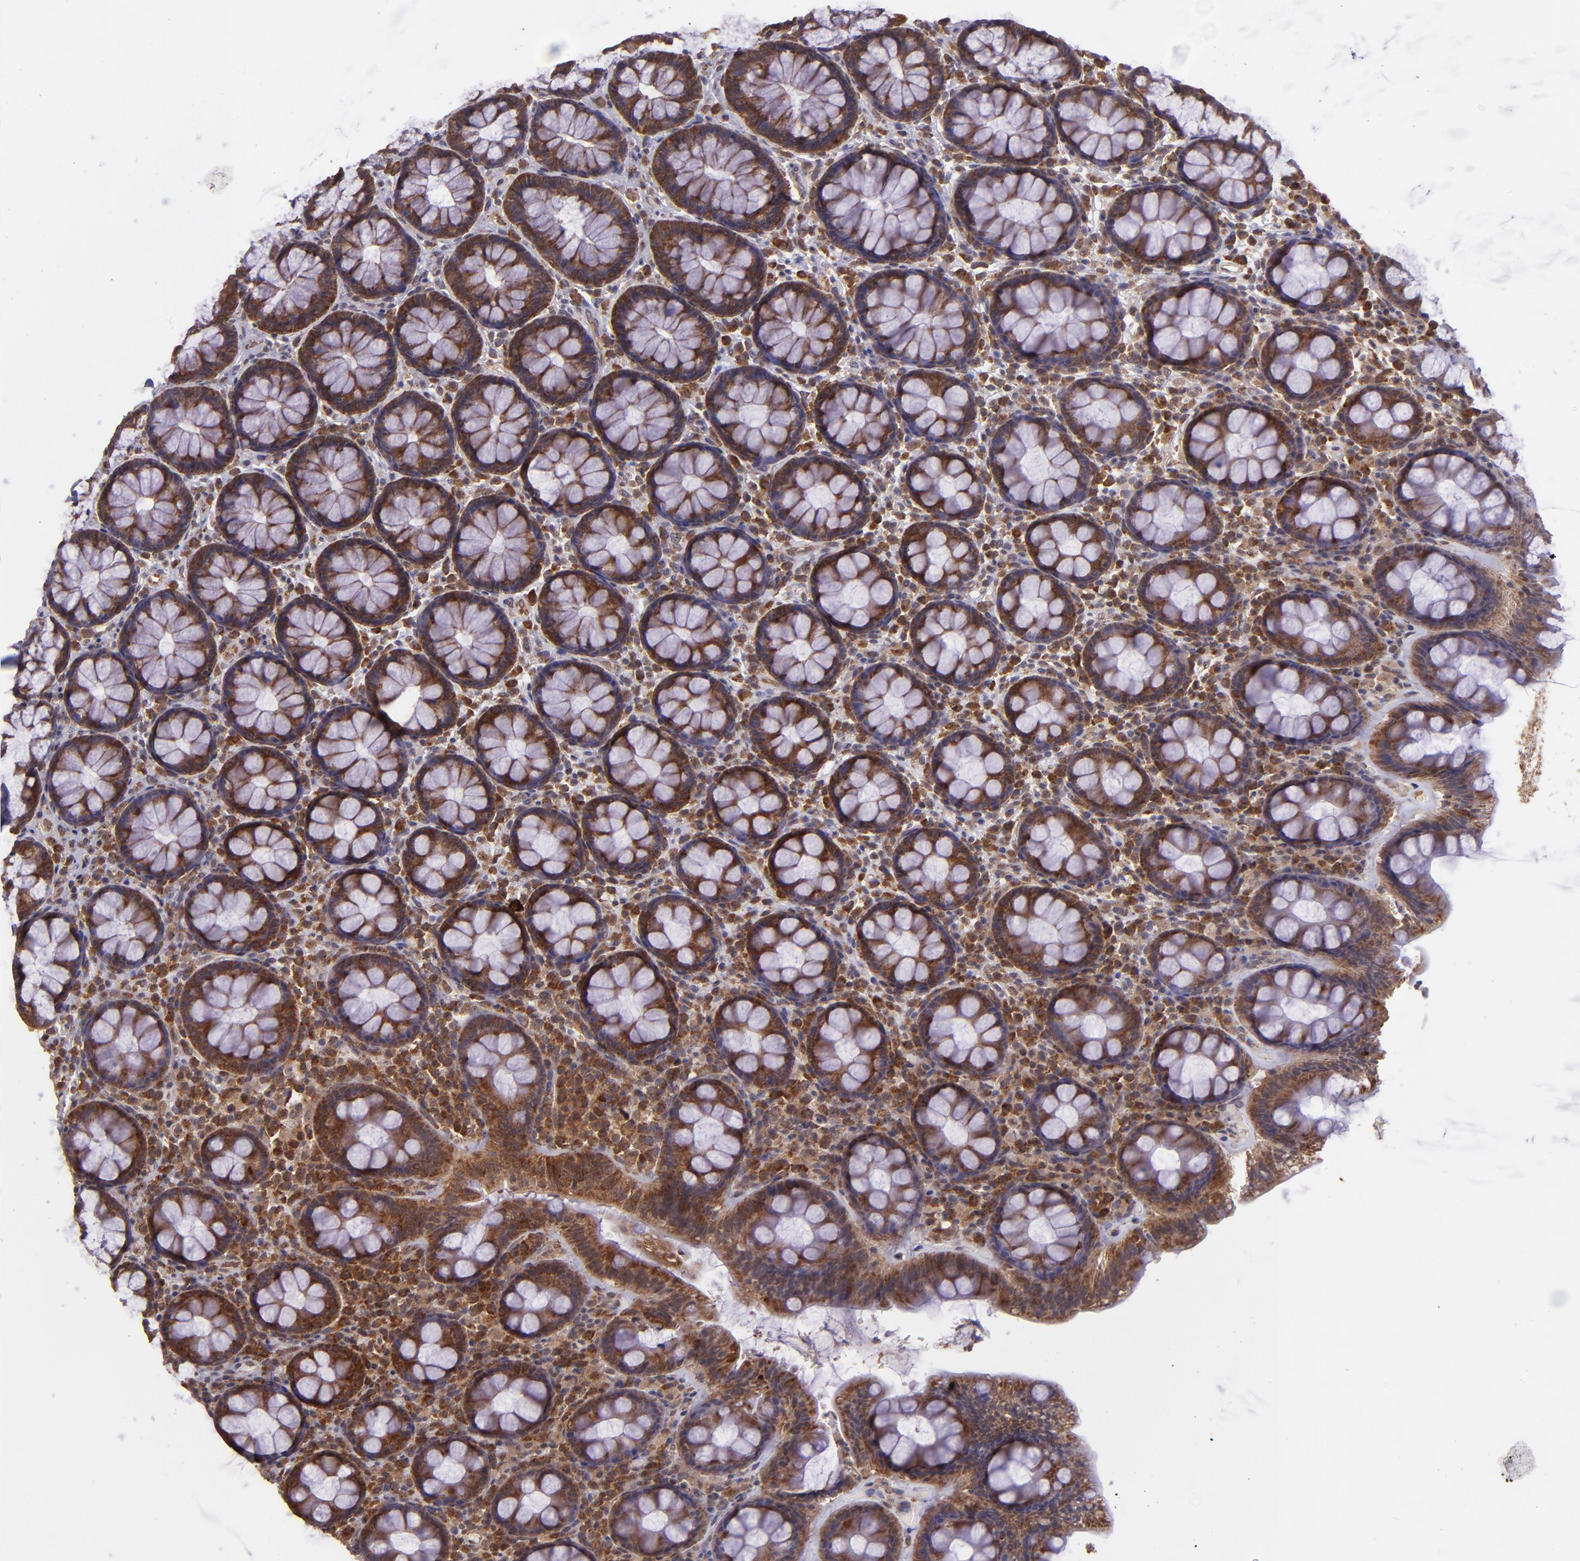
{"staining": {"intensity": "strong", "quantity": ">75%", "location": "cytoplasmic/membranous"}, "tissue": "rectum", "cell_type": "Glandular cells", "image_type": "normal", "snomed": [{"axis": "morphology", "description": "Normal tissue, NOS"}, {"axis": "topography", "description": "Rectum"}], "caption": "Immunohistochemistry (IHC) image of unremarkable rectum stained for a protein (brown), which reveals high levels of strong cytoplasmic/membranous expression in approximately >75% of glandular cells.", "gene": "USP51", "patient": {"sex": "male", "age": 92}}